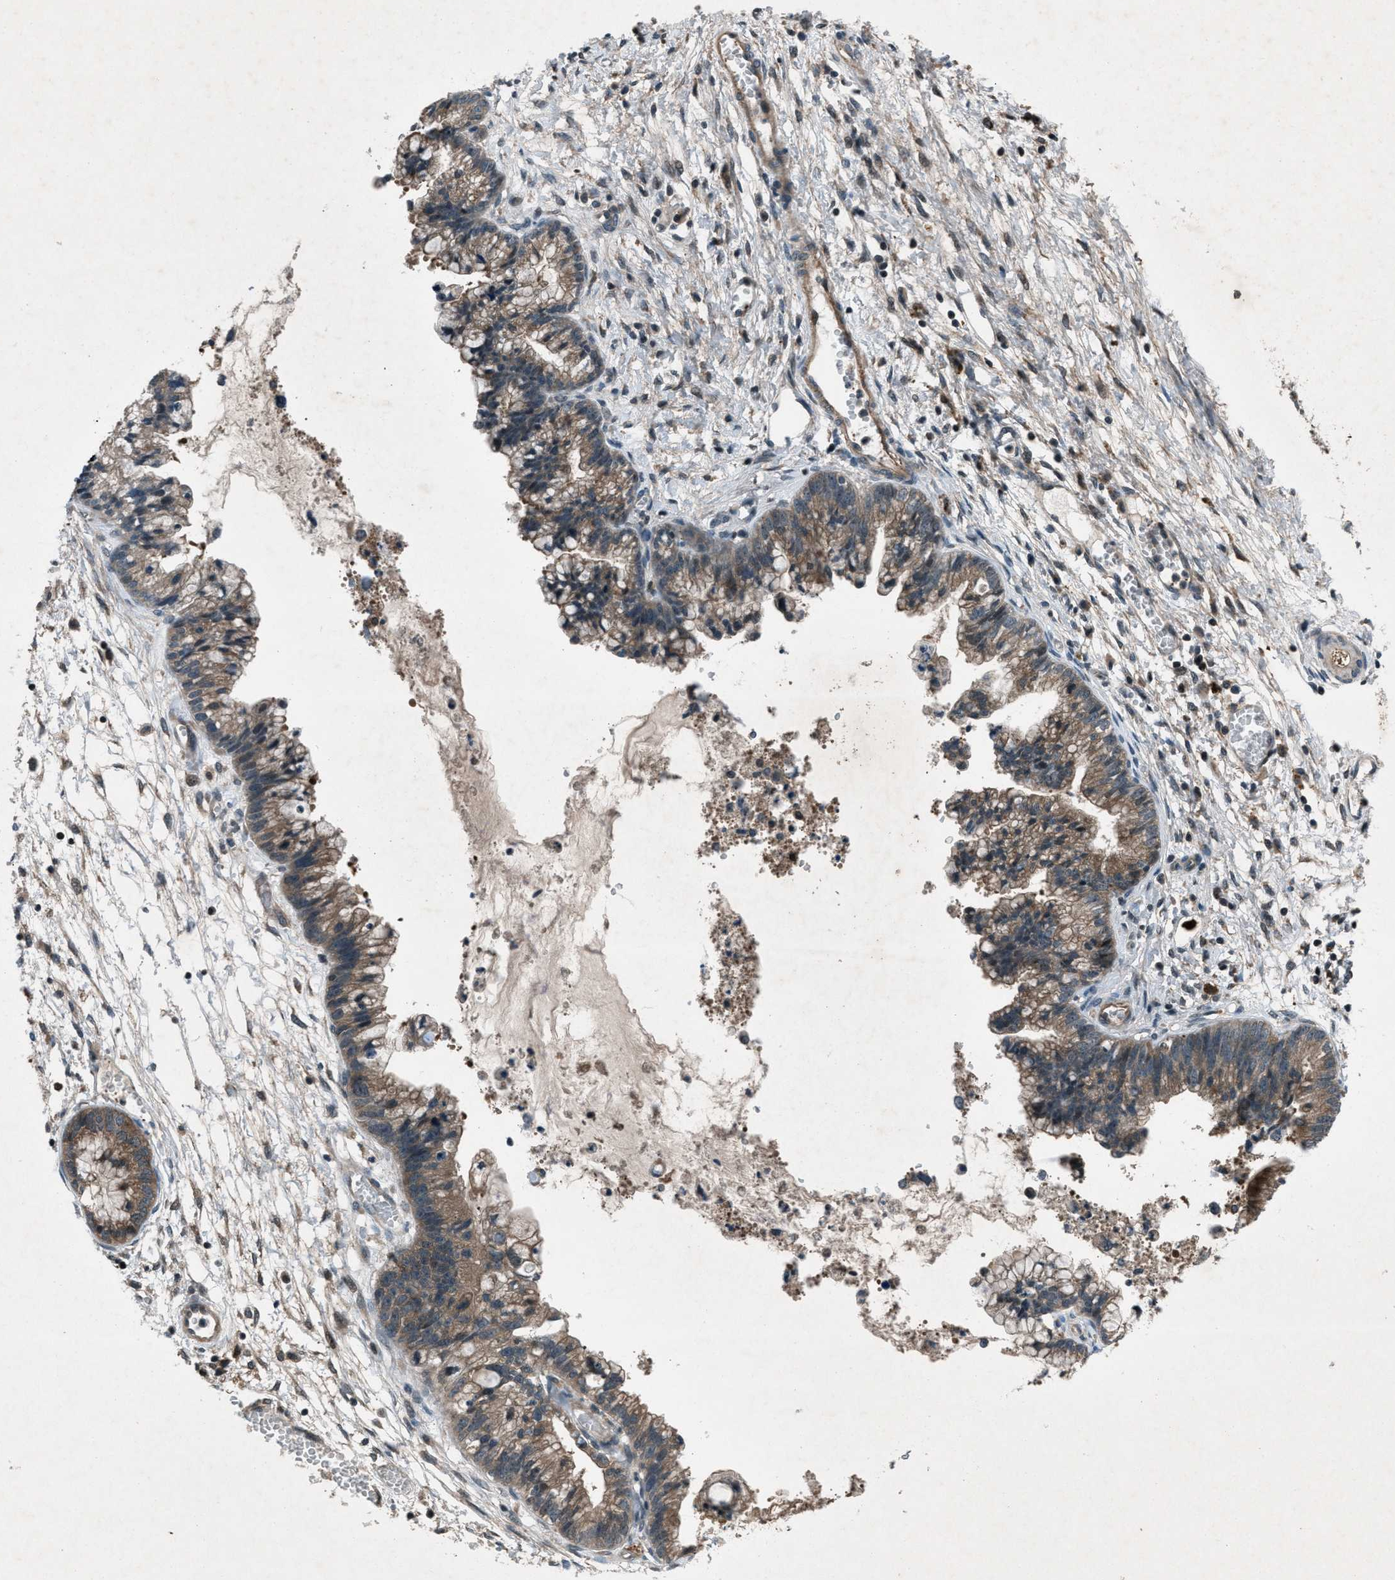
{"staining": {"intensity": "moderate", "quantity": ">75%", "location": "cytoplasmic/membranous"}, "tissue": "cervical cancer", "cell_type": "Tumor cells", "image_type": "cancer", "snomed": [{"axis": "morphology", "description": "Adenocarcinoma, NOS"}, {"axis": "topography", "description": "Cervix"}], "caption": "Moderate cytoplasmic/membranous protein expression is present in about >75% of tumor cells in cervical cancer. The staining was performed using DAB (3,3'-diaminobenzidine), with brown indicating positive protein expression. Nuclei are stained blue with hematoxylin.", "gene": "EPSTI1", "patient": {"sex": "female", "age": 44}}